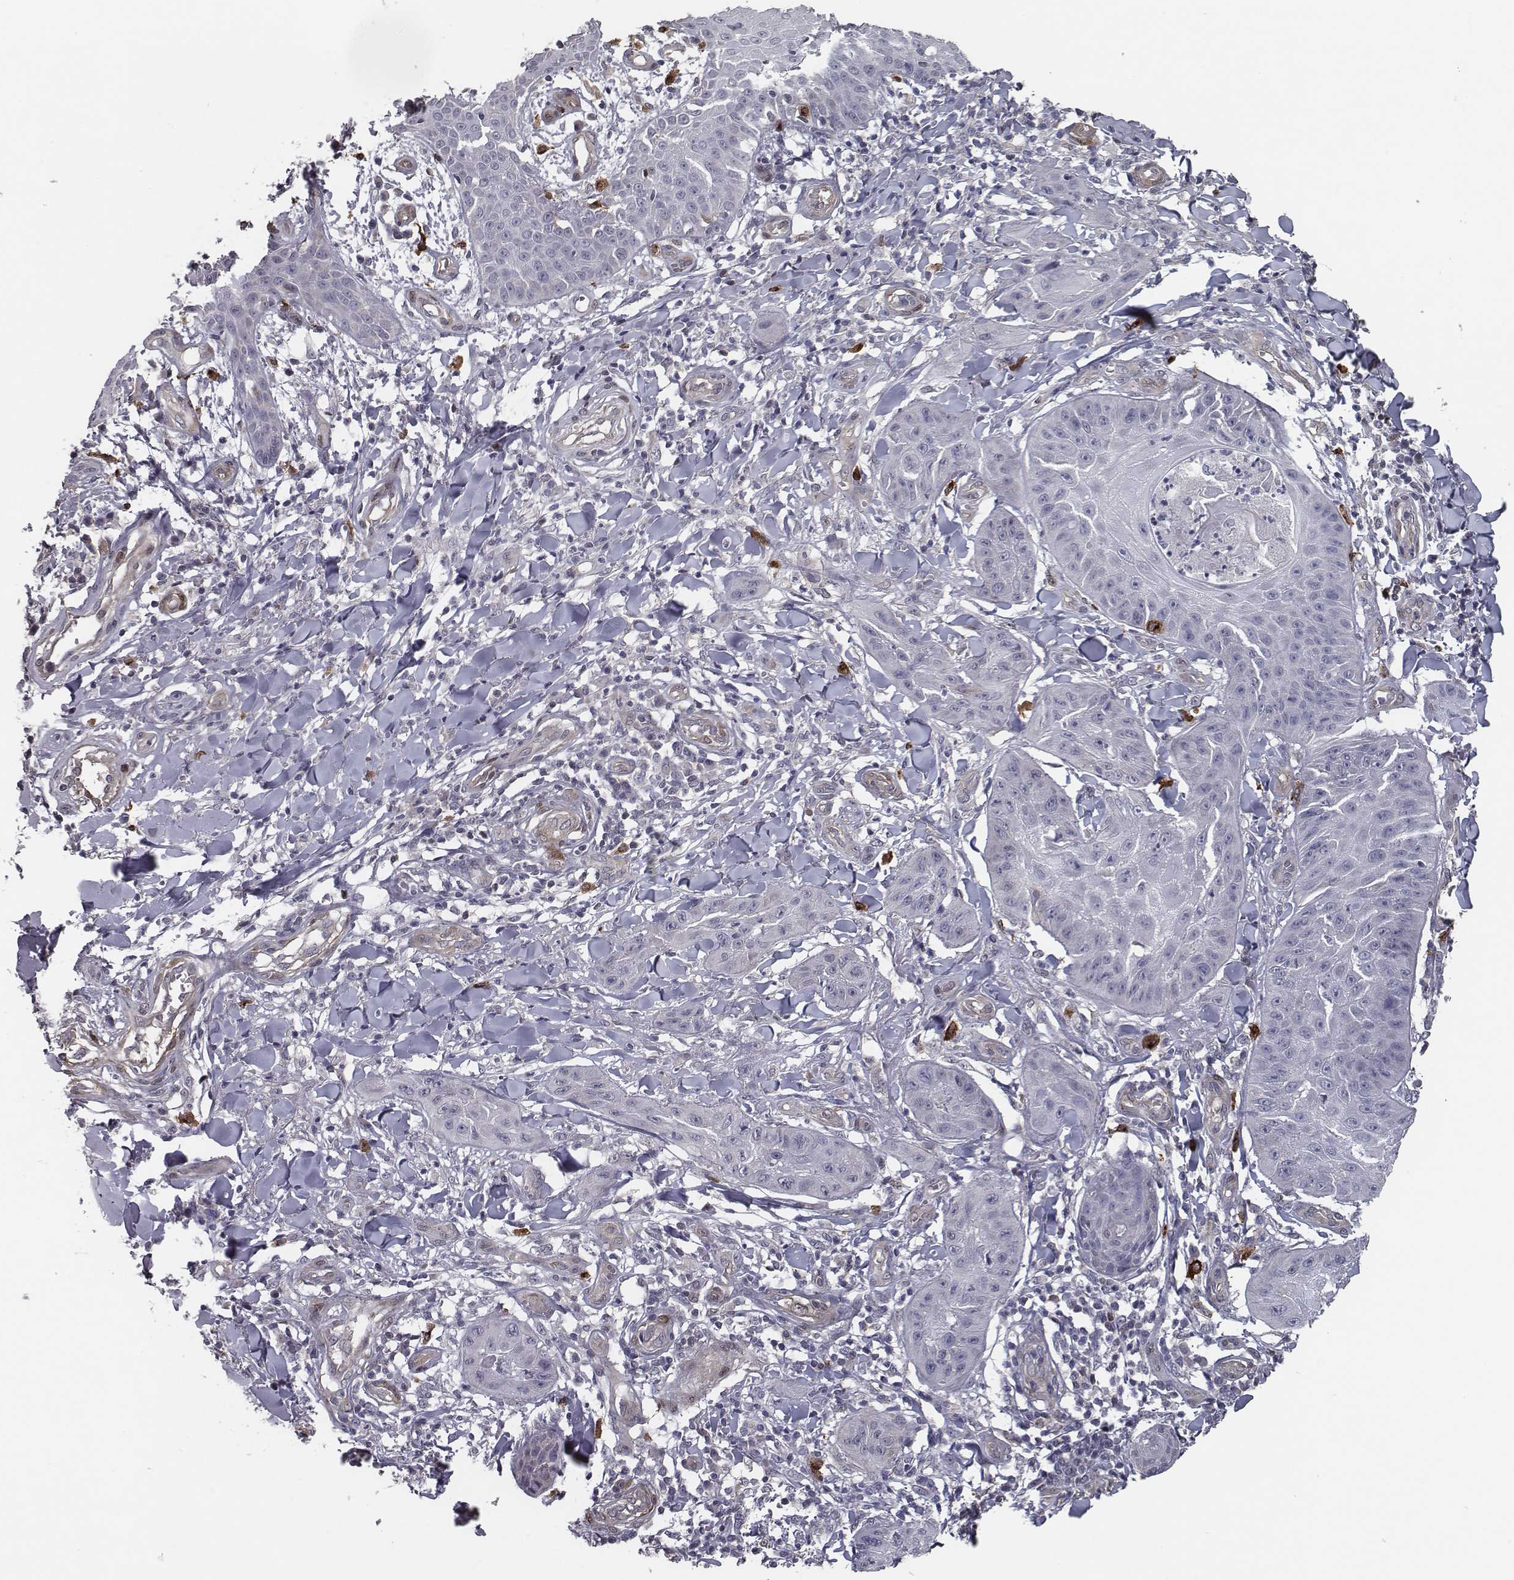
{"staining": {"intensity": "negative", "quantity": "none", "location": "none"}, "tissue": "skin cancer", "cell_type": "Tumor cells", "image_type": "cancer", "snomed": [{"axis": "morphology", "description": "Squamous cell carcinoma, NOS"}, {"axis": "topography", "description": "Skin"}], "caption": "Skin cancer stained for a protein using immunohistochemistry shows no staining tumor cells.", "gene": "ISYNA1", "patient": {"sex": "male", "age": 70}}